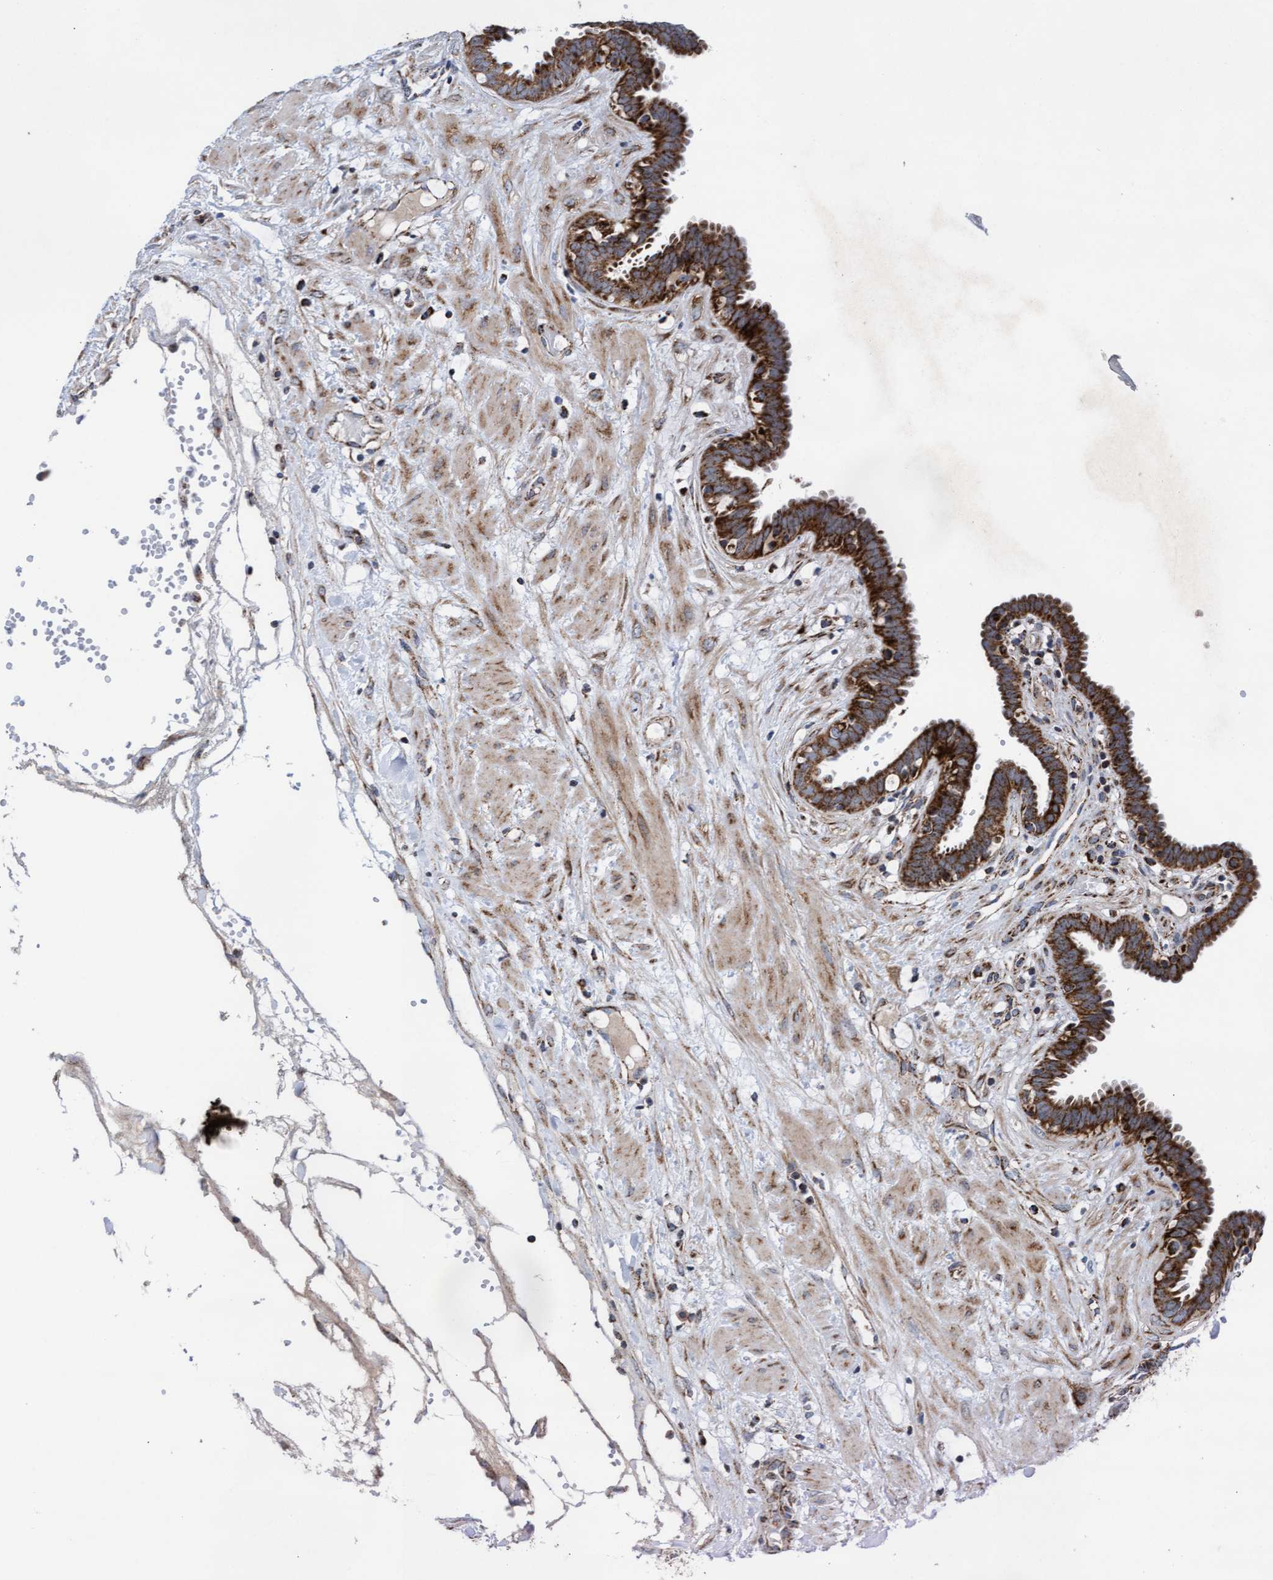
{"staining": {"intensity": "strong", "quantity": ">75%", "location": "cytoplasmic/membranous"}, "tissue": "fallopian tube", "cell_type": "Glandular cells", "image_type": "normal", "snomed": [{"axis": "morphology", "description": "Normal tissue, NOS"}, {"axis": "topography", "description": "Fallopian tube"}, {"axis": "topography", "description": "Placenta"}], "caption": "An image showing strong cytoplasmic/membranous staining in approximately >75% of glandular cells in benign fallopian tube, as visualized by brown immunohistochemical staining.", "gene": "MRPL38", "patient": {"sex": "female", "age": 32}}